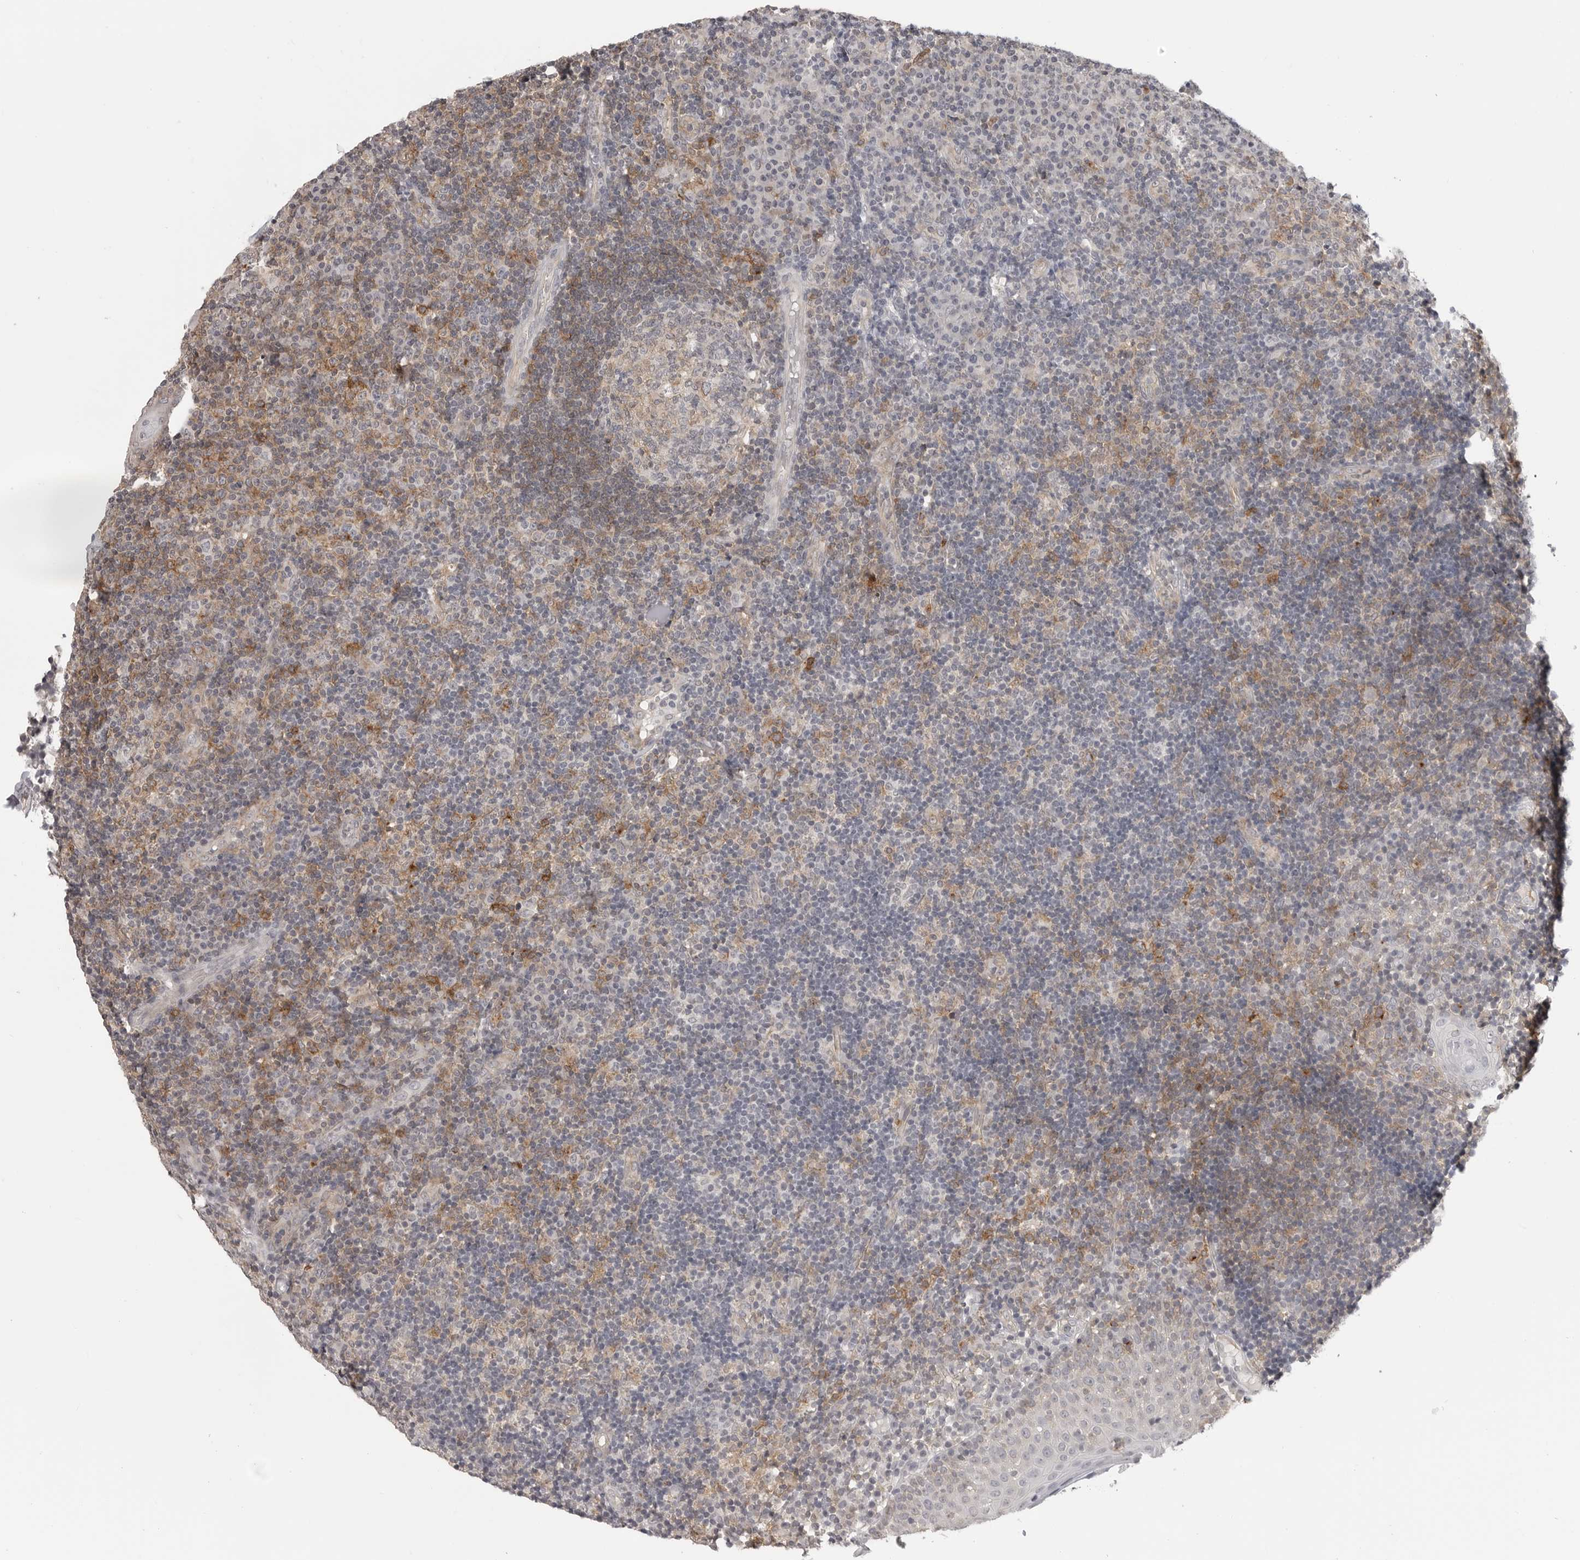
{"staining": {"intensity": "weak", "quantity": "25%-75%", "location": "cytoplasmic/membranous"}, "tissue": "tonsil", "cell_type": "Germinal center cells", "image_type": "normal", "snomed": [{"axis": "morphology", "description": "Normal tissue, NOS"}, {"axis": "topography", "description": "Tonsil"}], "caption": "The histopathology image demonstrates staining of normal tonsil, revealing weak cytoplasmic/membranous protein staining (brown color) within germinal center cells.", "gene": "IFNGR1", "patient": {"sex": "female", "age": 40}}